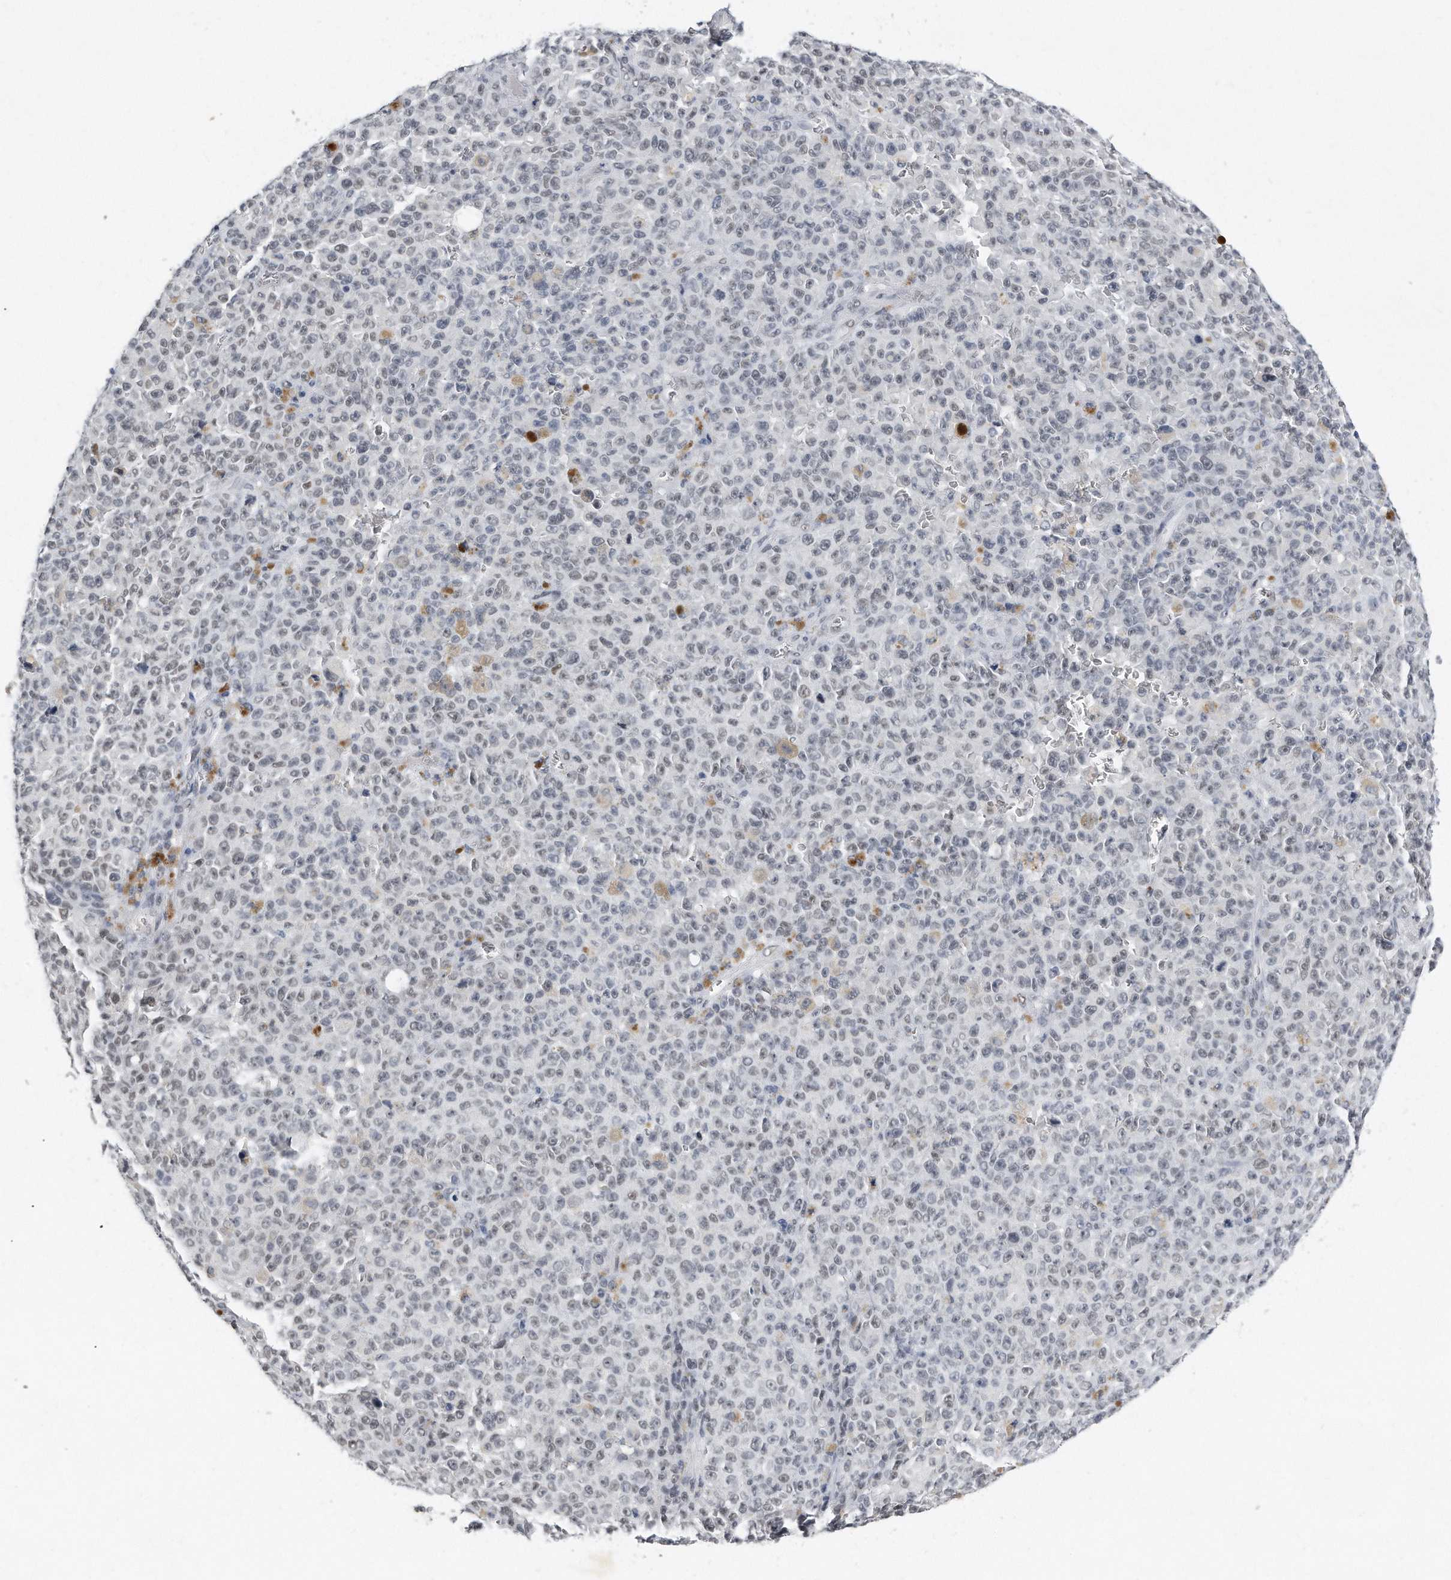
{"staining": {"intensity": "weak", "quantity": "25%-75%", "location": "nuclear"}, "tissue": "melanoma", "cell_type": "Tumor cells", "image_type": "cancer", "snomed": [{"axis": "morphology", "description": "Malignant melanoma, NOS"}, {"axis": "topography", "description": "Skin"}], "caption": "Immunohistochemistry (IHC) histopathology image of neoplastic tissue: human melanoma stained using IHC displays low levels of weak protein expression localized specifically in the nuclear of tumor cells, appearing as a nuclear brown color.", "gene": "CTBP2", "patient": {"sex": "female", "age": 82}}